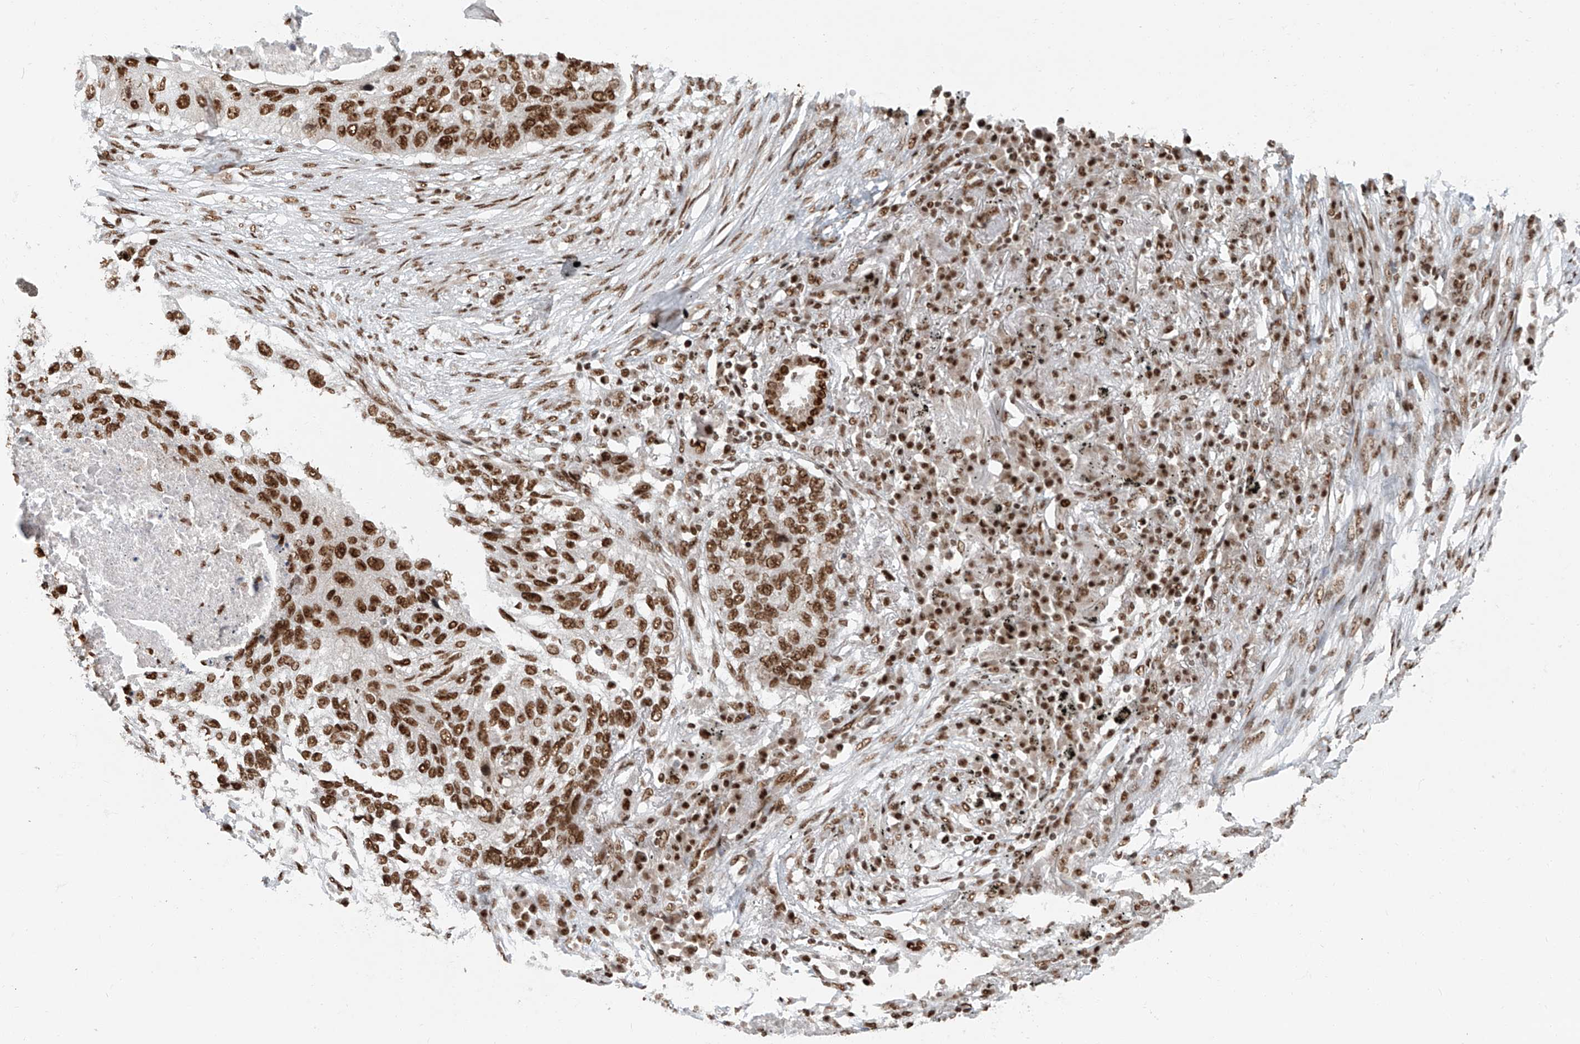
{"staining": {"intensity": "strong", "quantity": ">75%", "location": "nuclear"}, "tissue": "lung cancer", "cell_type": "Tumor cells", "image_type": "cancer", "snomed": [{"axis": "morphology", "description": "Squamous cell carcinoma, NOS"}, {"axis": "topography", "description": "Lung"}], "caption": "Strong nuclear positivity for a protein is present in about >75% of tumor cells of squamous cell carcinoma (lung) using immunohistochemistry (IHC).", "gene": "FAM193B", "patient": {"sex": "female", "age": 63}}